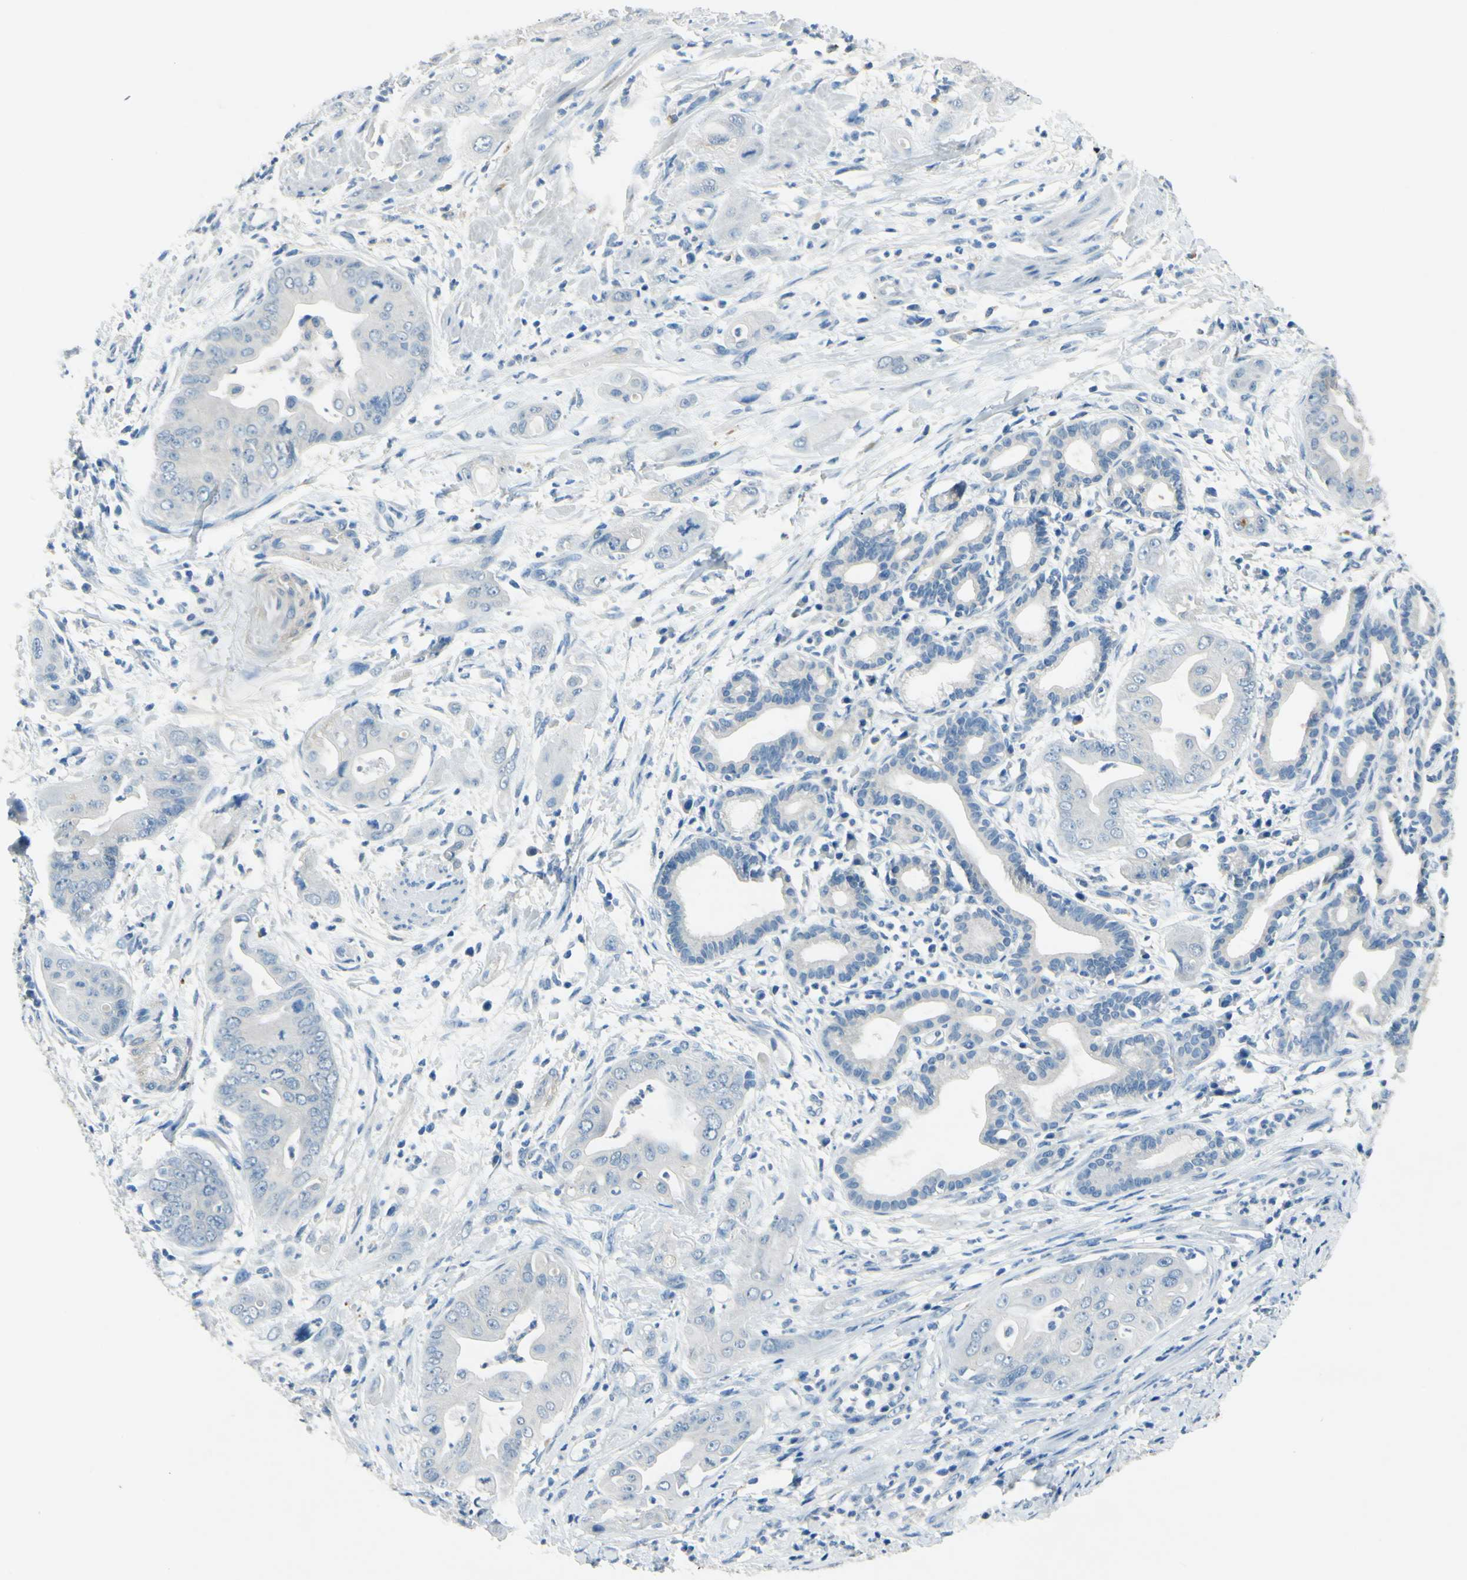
{"staining": {"intensity": "negative", "quantity": "none", "location": "none"}, "tissue": "pancreatic cancer", "cell_type": "Tumor cells", "image_type": "cancer", "snomed": [{"axis": "morphology", "description": "Adenocarcinoma, NOS"}, {"axis": "topography", "description": "Pancreas"}], "caption": "Tumor cells are negative for brown protein staining in pancreatic adenocarcinoma.", "gene": "CDH10", "patient": {"sex": "female", "age": 75}}